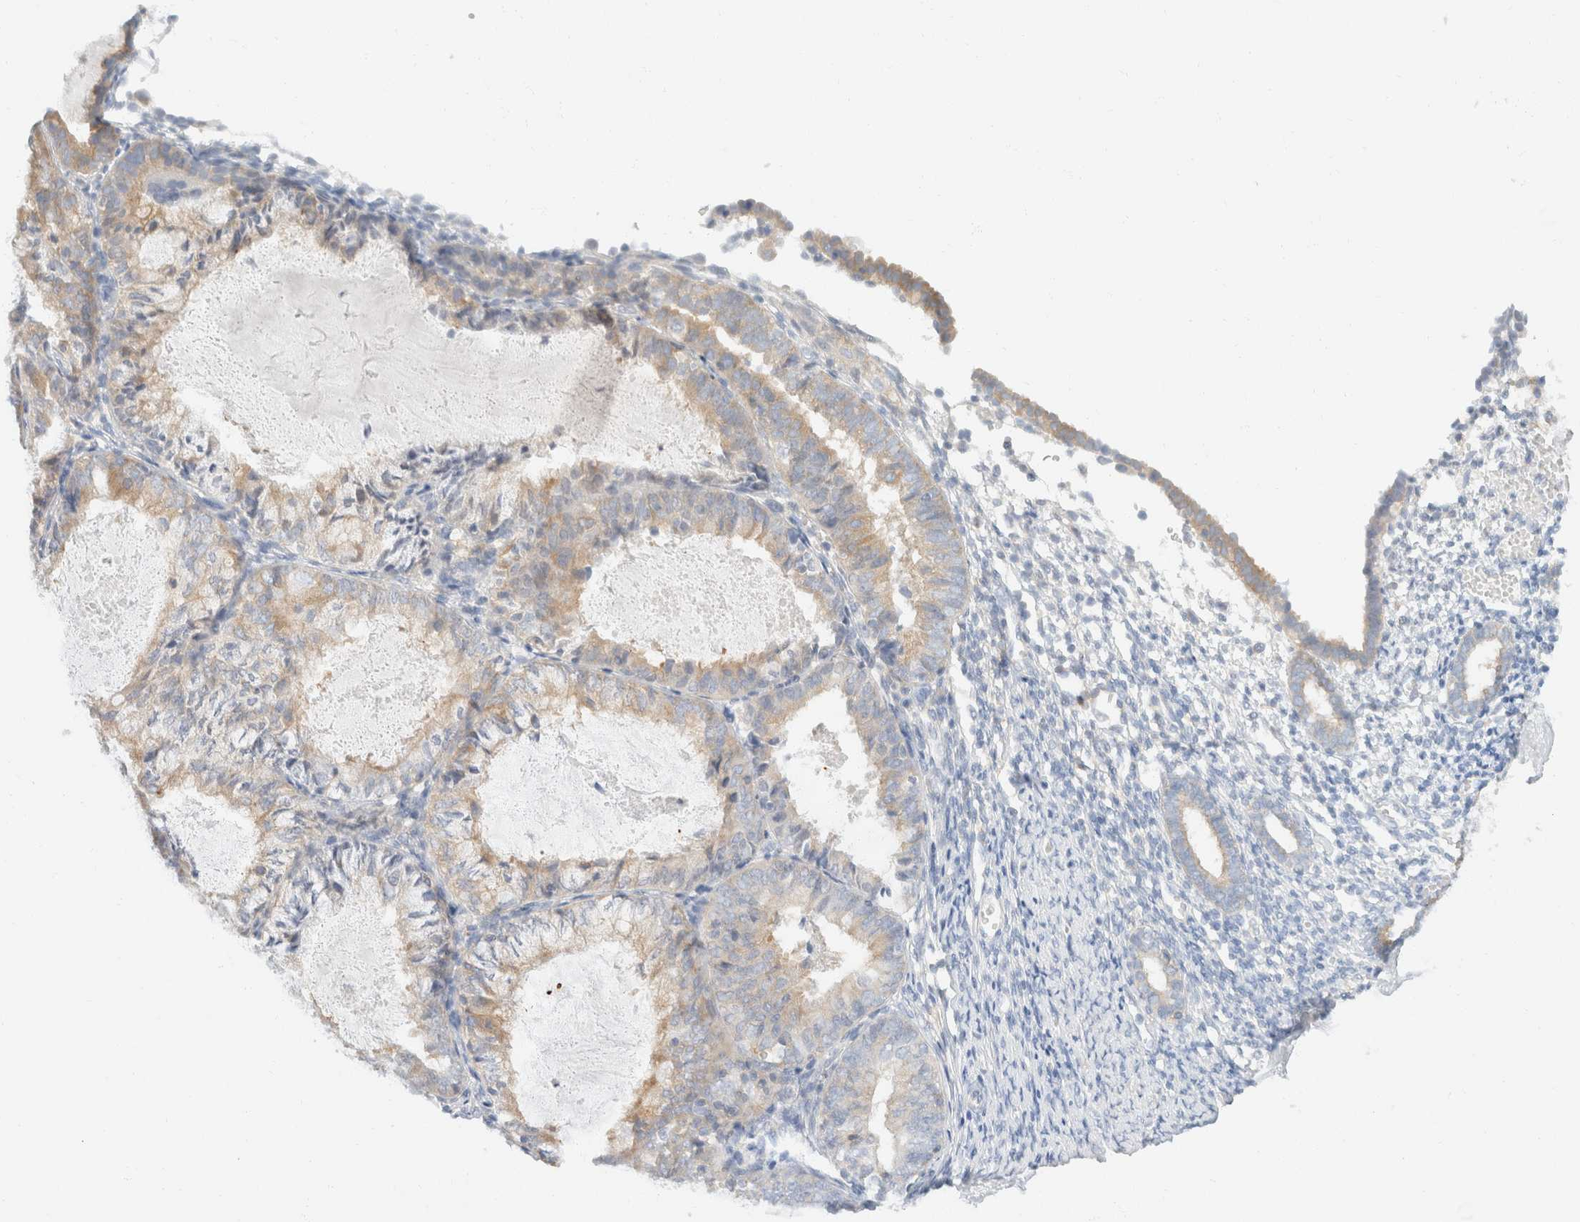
{"staining": {"intensity": "negative", "quantity": "none", "location": "none"}, "tissue": "endometrium", "cell_type": "Cells in endometrial stroma", "image_type": "normal", "snomed": [{"axis": "morphology", "description": "Normal tissue, NOS"}, {"axis": "morphology", "description": "Adenocarcinoma, NOS"}, {"axis": "topography", "description": "Endometrium"}], "caption": "High power microscopy photomicrograph of an IHC photomicrograph of unremarkable endometrium, revealing no significant positivity in cells in endometrial stroma.", "gene": "SH3GLB2", "patient": {"sex": "female", "age": 57}}